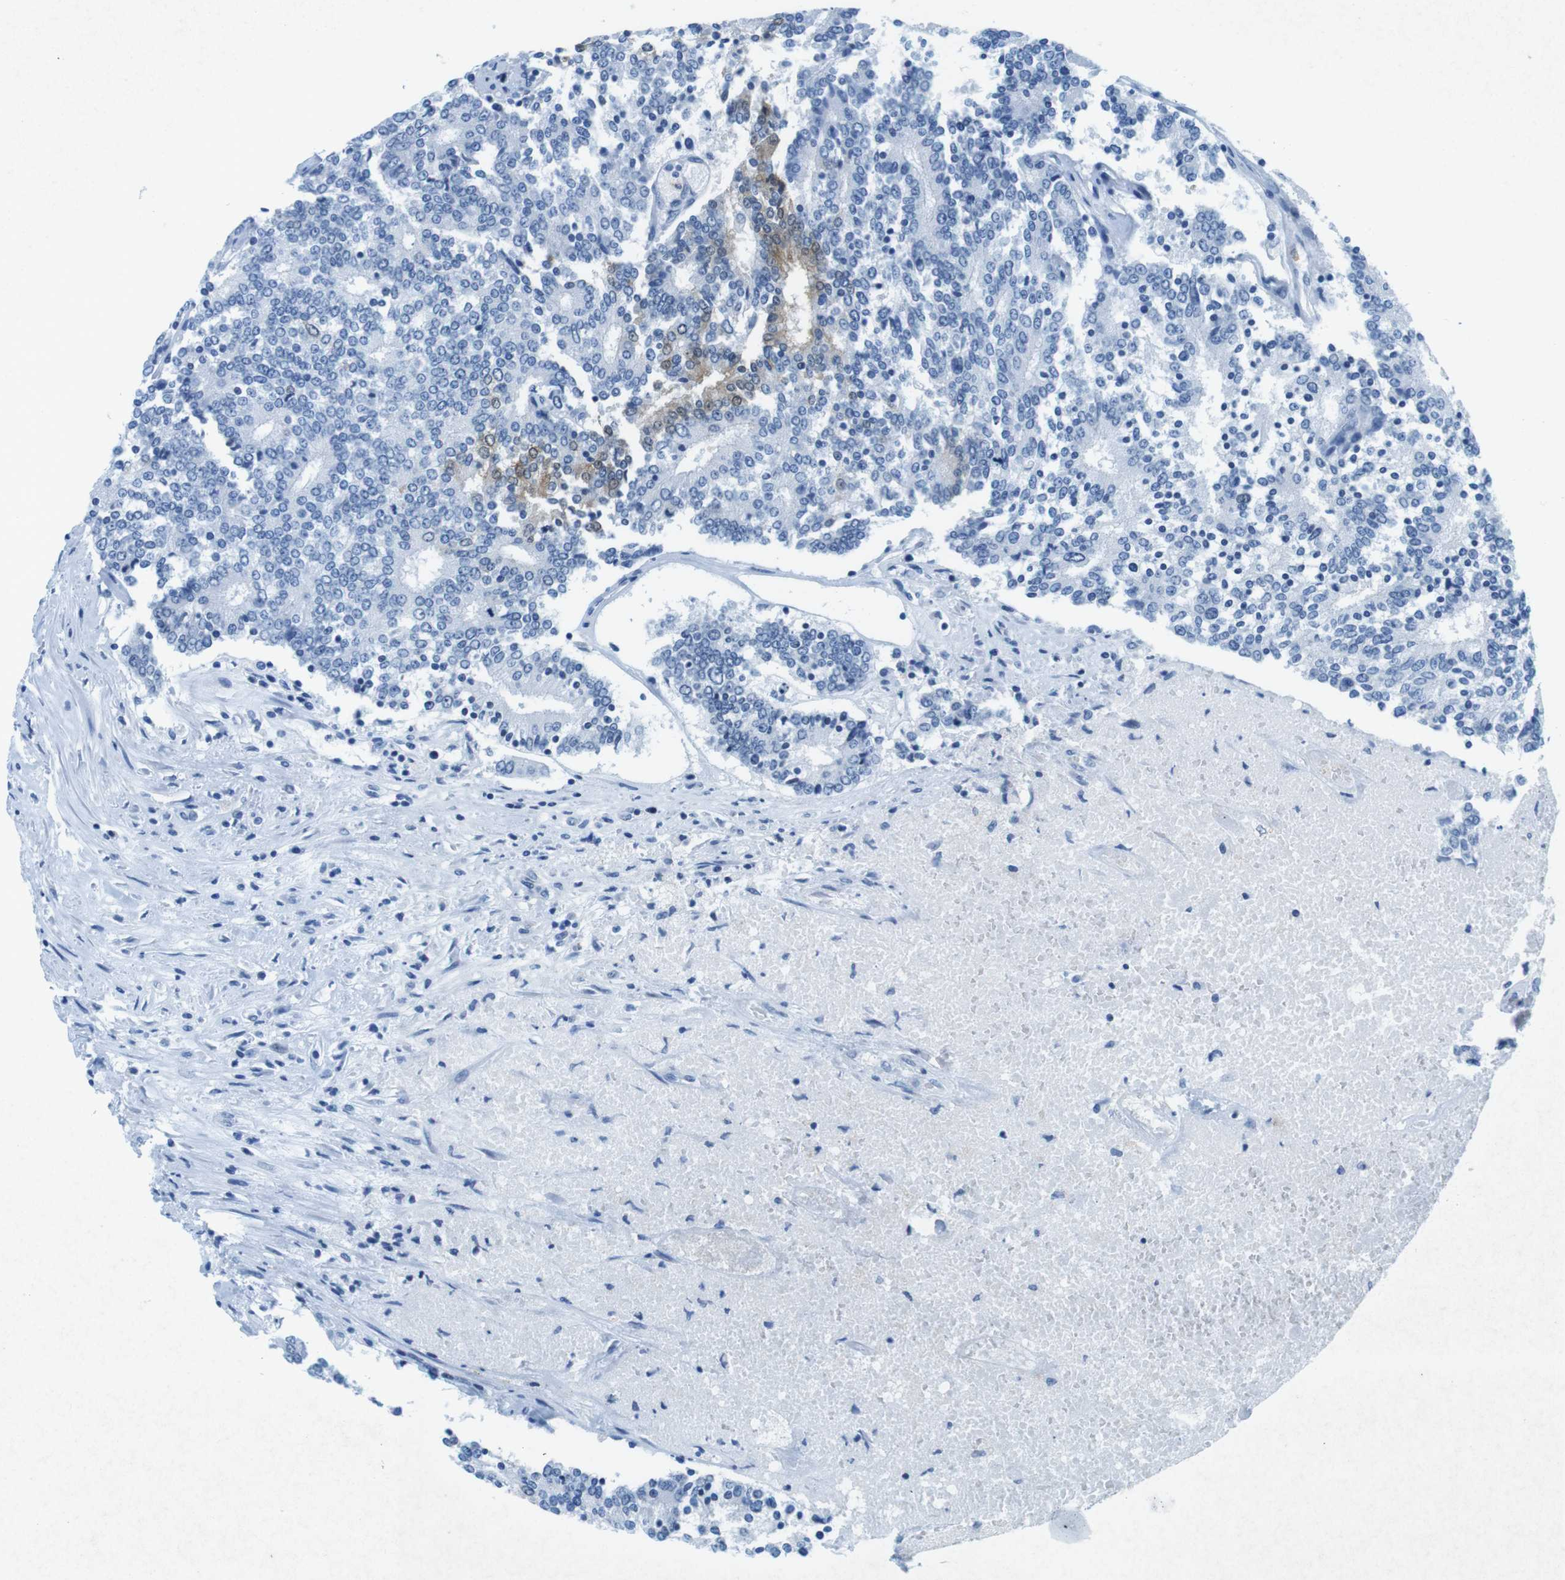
{"staining": {"intensity": "moderate", "quantity": "<25%", "location": "cytoplasmic/membranous,nuclear"}, "tissue": "prostate cancer", "cell_type": "Tumor cells", "image_type": "cancer", "snomed": [{"axis": "morphology", "description": "Normal tissue, NOS"}, {"axis": "morphology", "description": "Adenocarcinoma, High grade"}, {"axis": "topography", "description": "Prostate"}, {"axis": "topography", "description": "Seminal veicle"}], "caption": "Immunohistochemical staining of human prostate adenocarcinoma (high-grade) shows low levels of moderate cytoplasmic/membranous and nuclear protein staining in about <25% of tumor cells. (IHC, brightfield microscopy, high magnification).", "gene": "CTAG1B", "patient": {"sex": "male", "age": 55}}